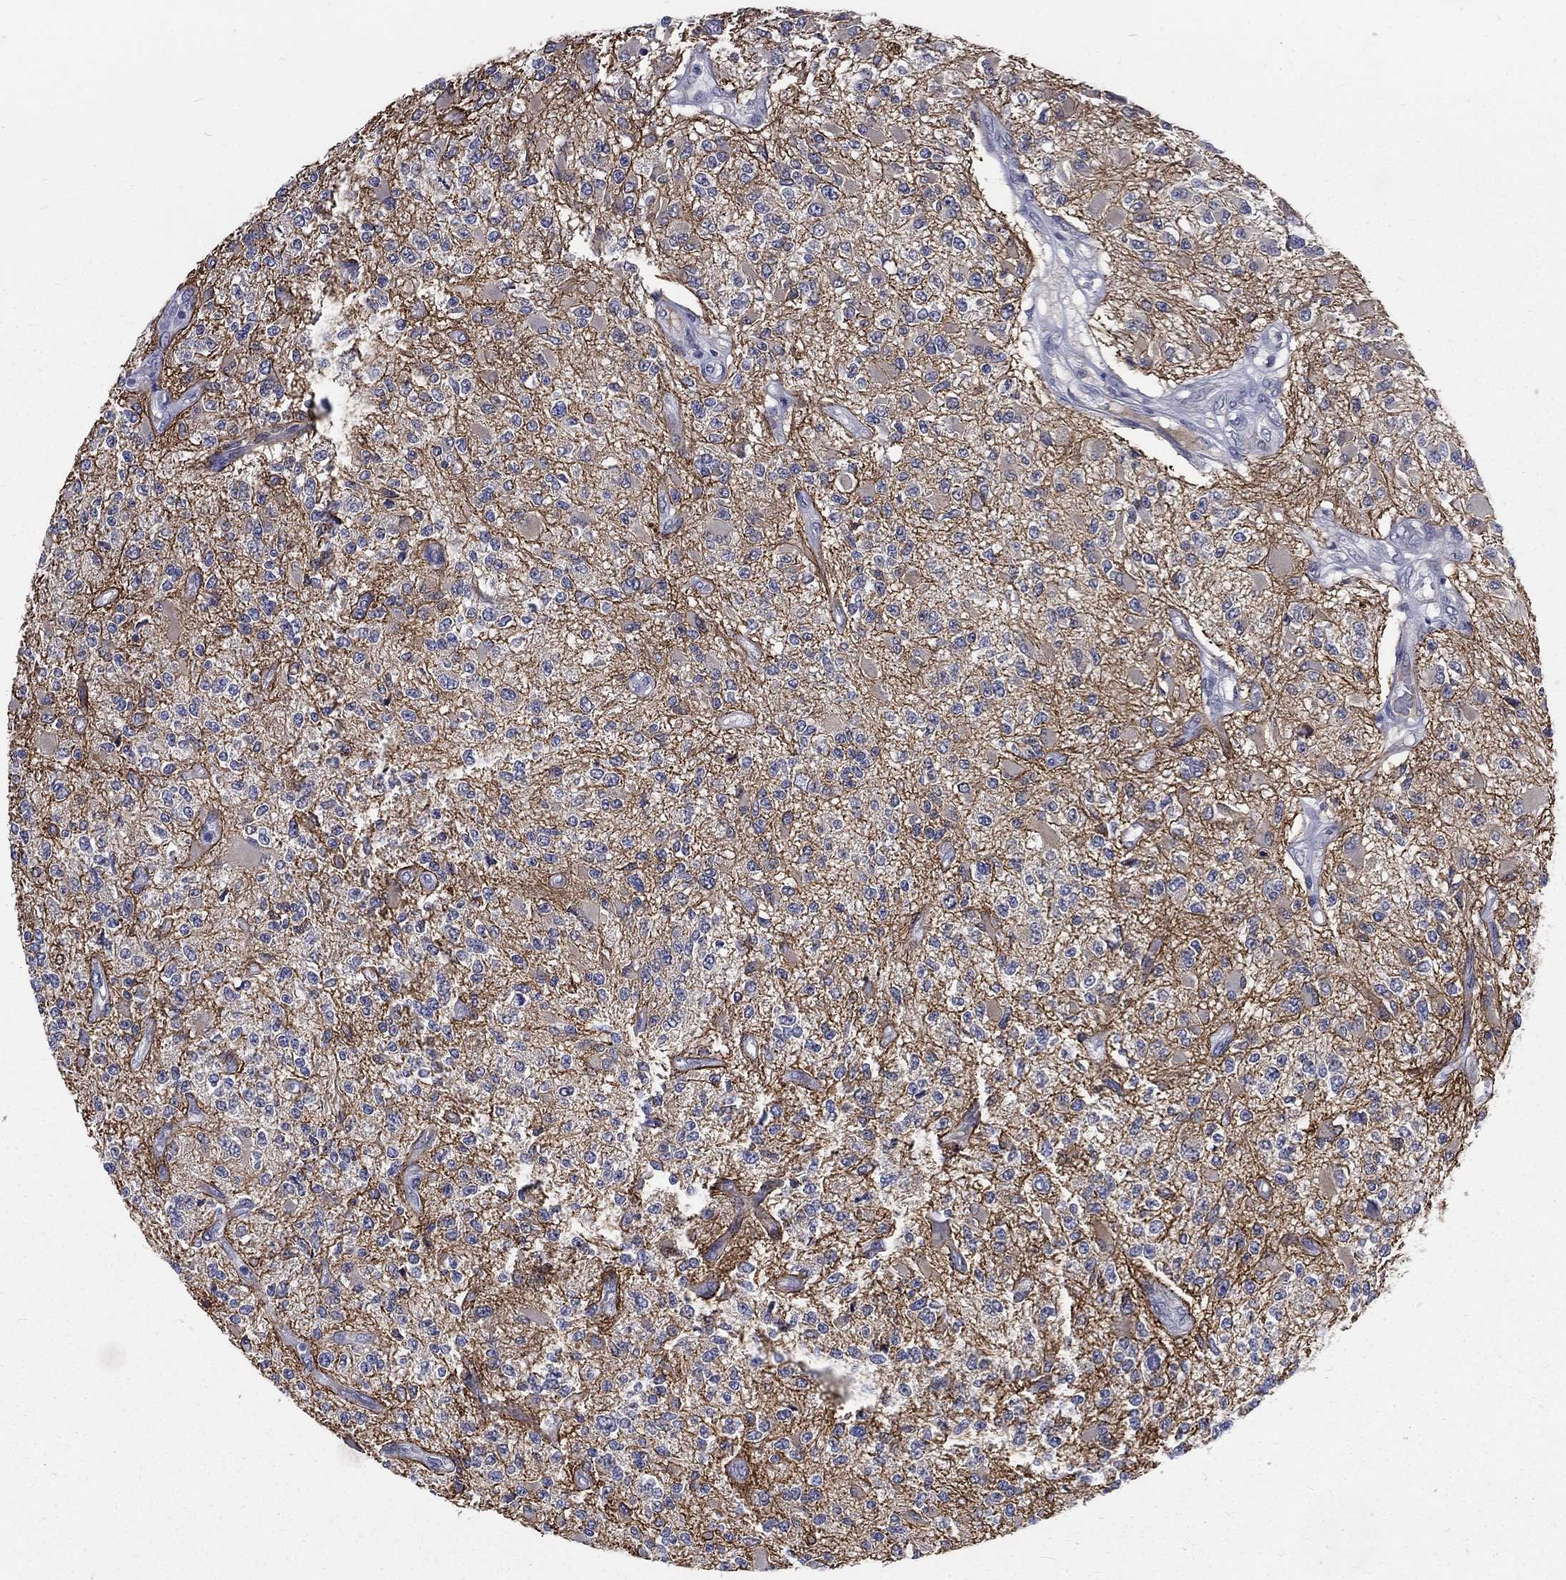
{"staining": {"intensity": "strong", "quantity": "<25%", "location": "cytoplasmic/membranous"}, "tissue": "glioma", "cell_type": "Tumor cells", "image_type": "cancer", "snomed": [{"axis": "morphology", "description": "Glioma, malignant, High grade"}, {"axis": "topography", "description": "Brain"}], "caption": "Brown immunohistochemical staining in malignant glioma (high-grade) shows strong cytoplasmic/membranous expression in about <25% of tumor cells.", "gene": "PHKA1", "patient": {"sex": "female", "age": 63}}